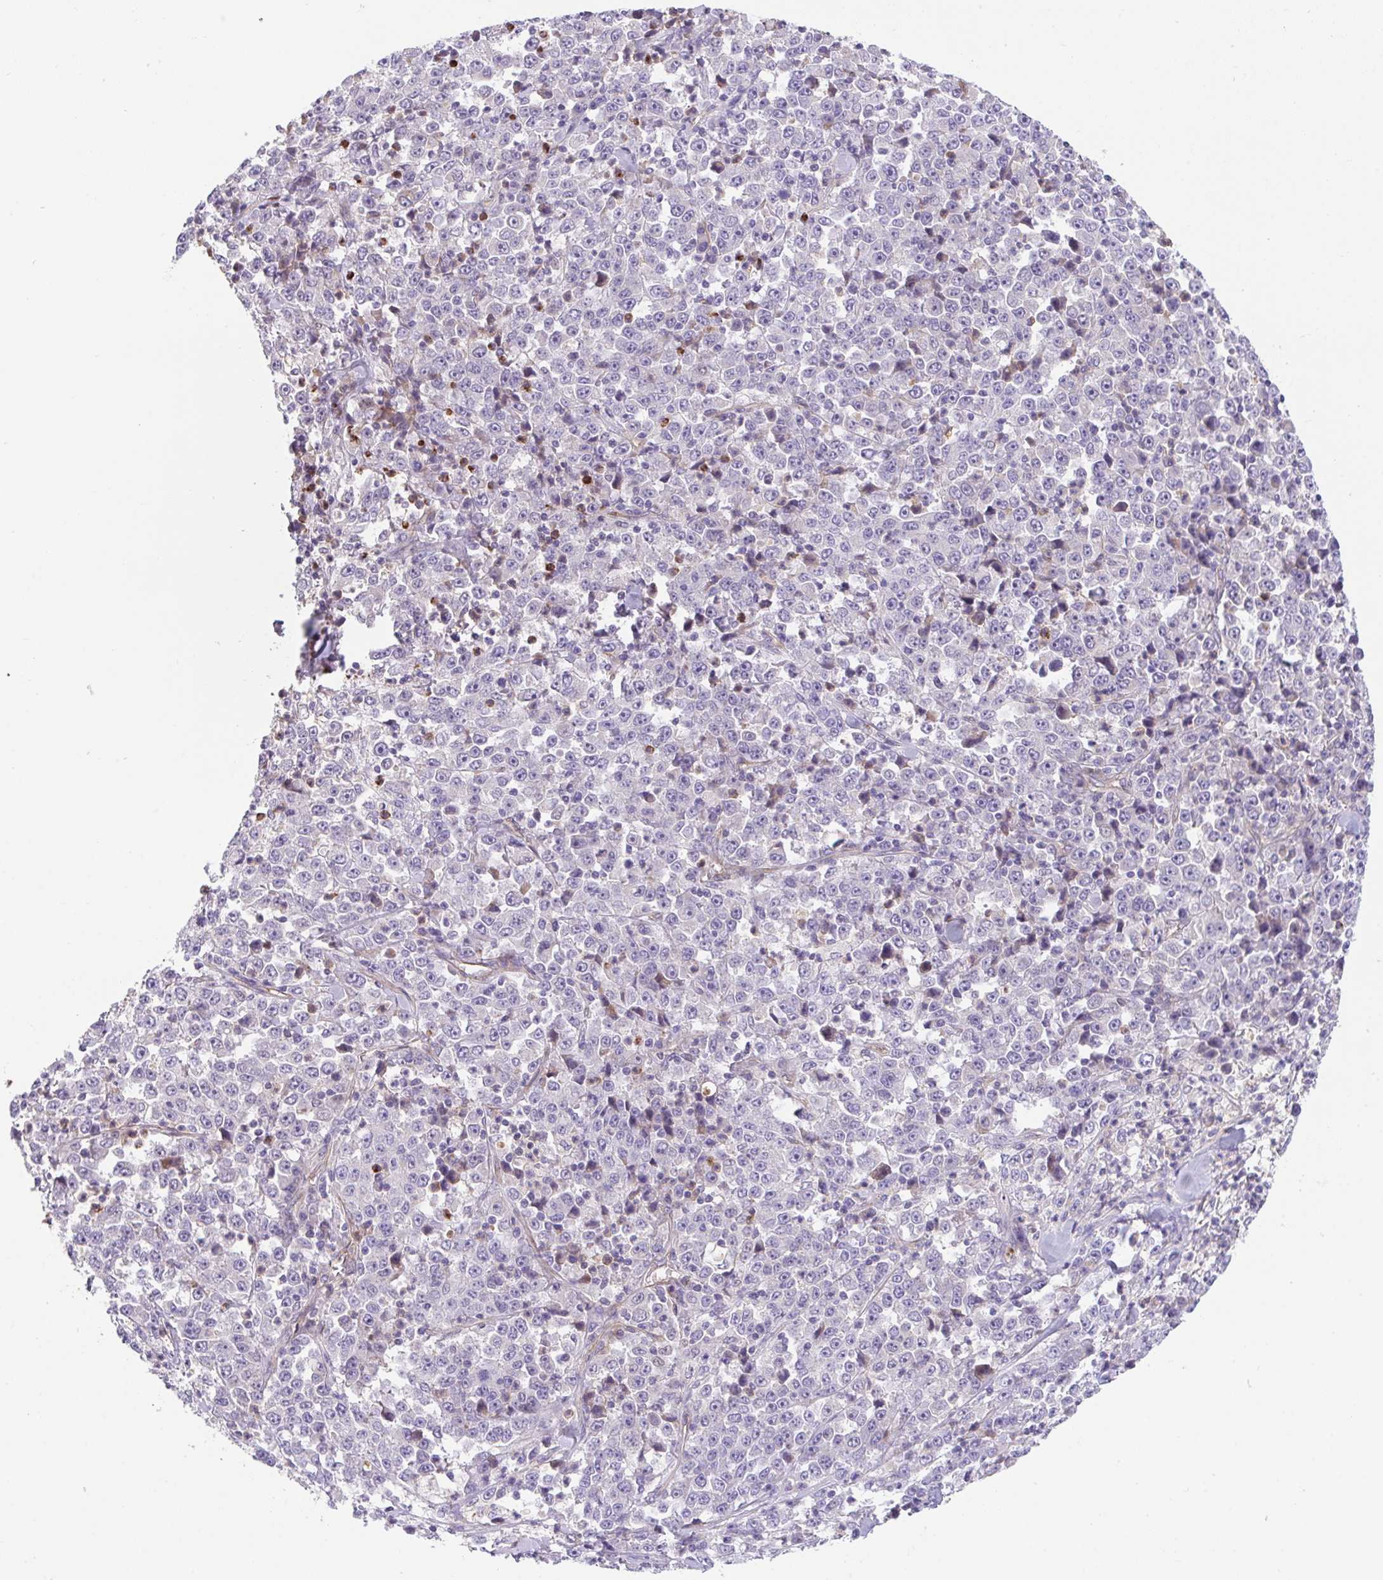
{"staining": {"intensity": "negative", "quantity": "none", "location": "none"}, "tissue": "stomach cancer", "cell_type": "Tumor cells", "image_type": "cancer", "snomed": [{"axis": "morphology", "description": "Normal tissue, NOS"}, {"axis": "morphology", "description": "Adenocarcinoma, NOS"}, {"axis": "topography", "description": "Stomach, upper"}, {"axis": "topography", "description": "Stomach"}], "caption": "Immunohistochemistry photomicrograph of human adenocarcinoma (stomach) stained for a protein (brown), which displays no expression in tumor cells.", "gene": "RHOXF1", "patient": {"sex": "male", "age": 59}}